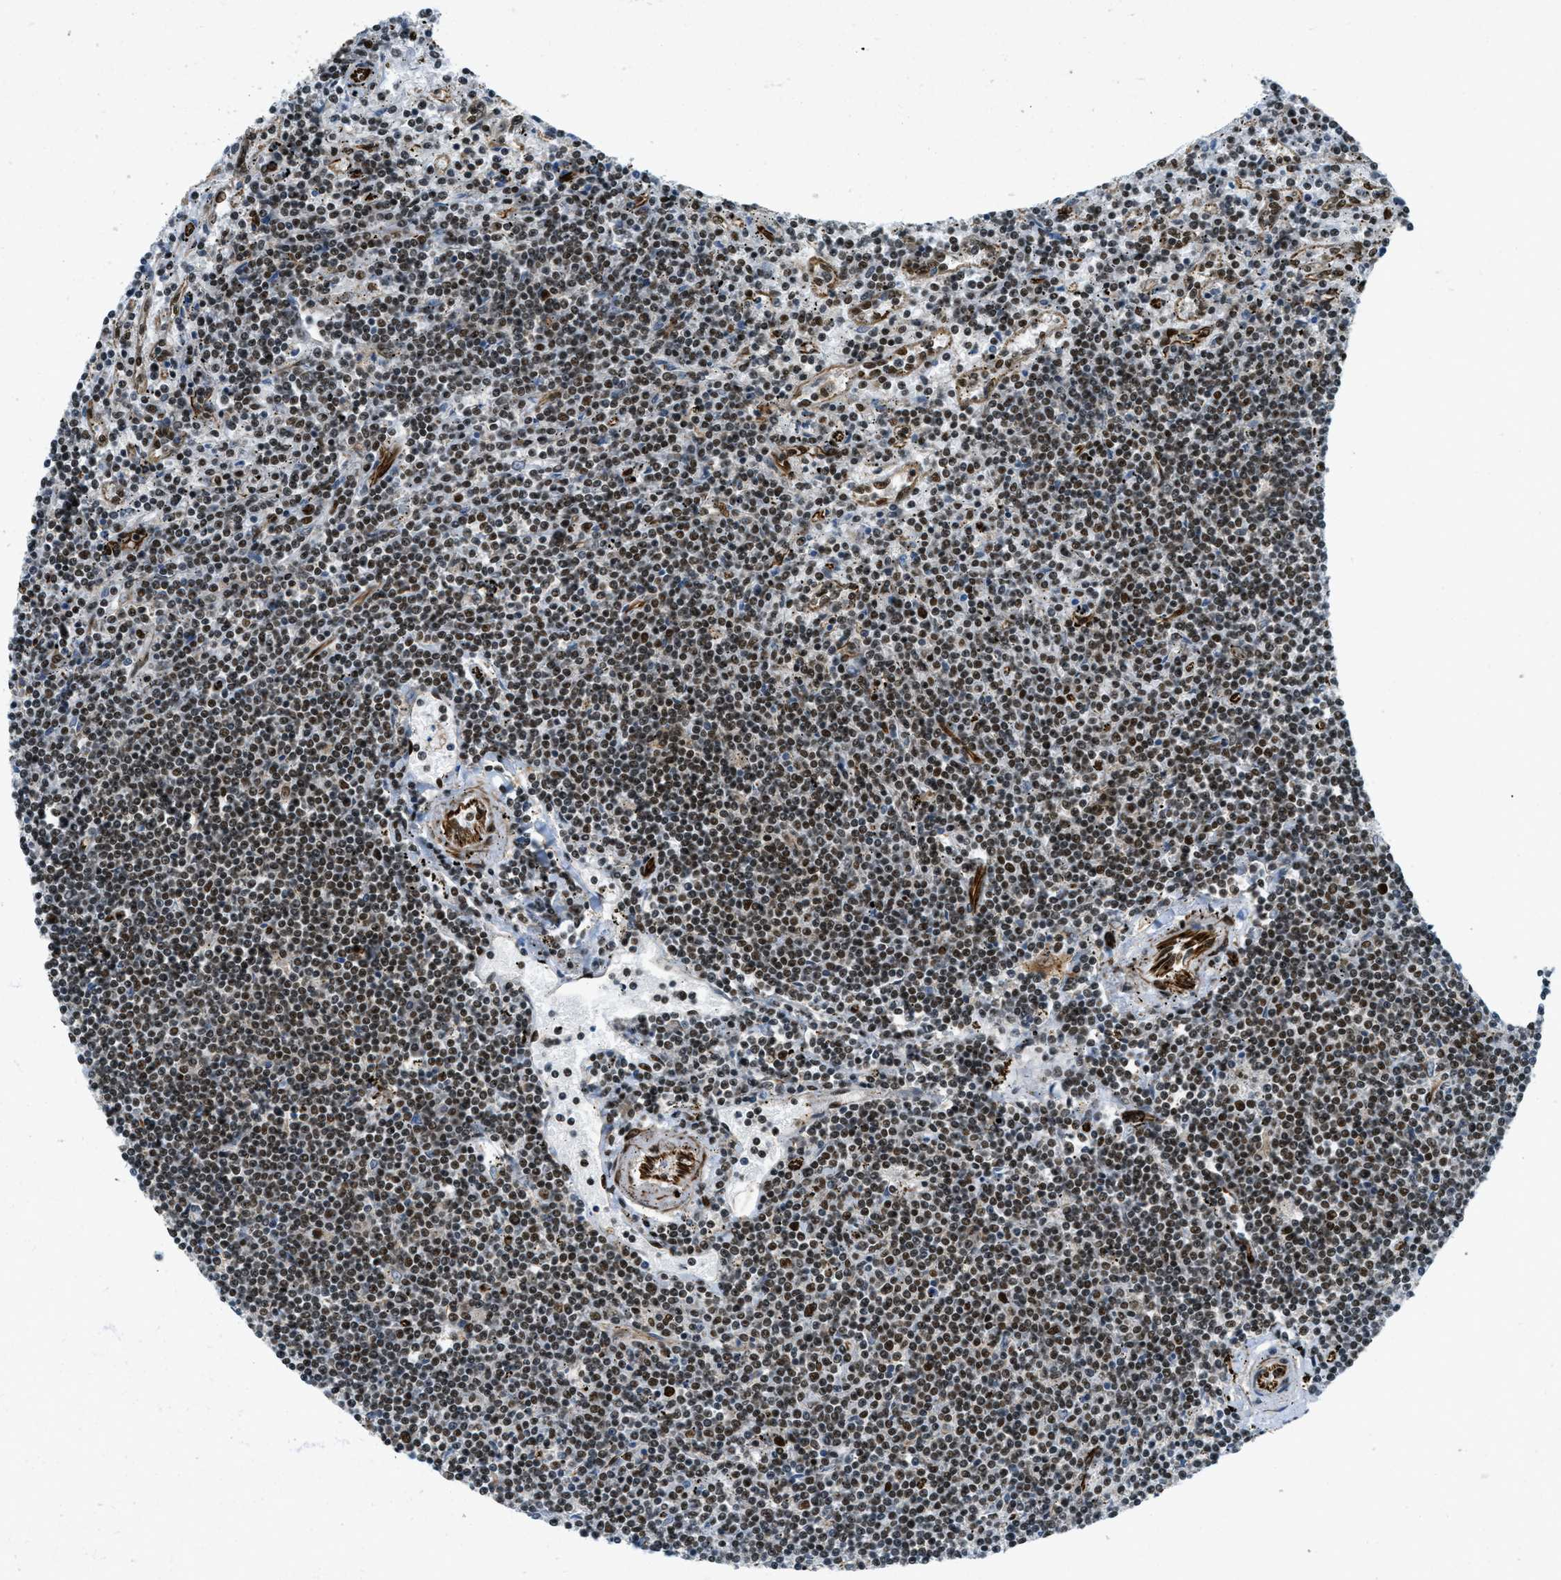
{"staining": {"intensity": "moderate", "quantity": ">75%", "location": "nuclear"}, "tissue": "lymphoma", "cell_type": "Tumor cells", "image_type": "cancer", "snomed": [{"axis": "morphology", "description": "Malignant lymphoma, non-Hodgkin's type, Low grade"}, {"axis": "topography", "description": "Spleen"}], "caption": "Human lymphoma stained with a brown dye reveals moderate nuclear positive positivity in about >75% of tumor cells.", "gene": "ZFR", "patient": {"sex": "male", "age": 76}}